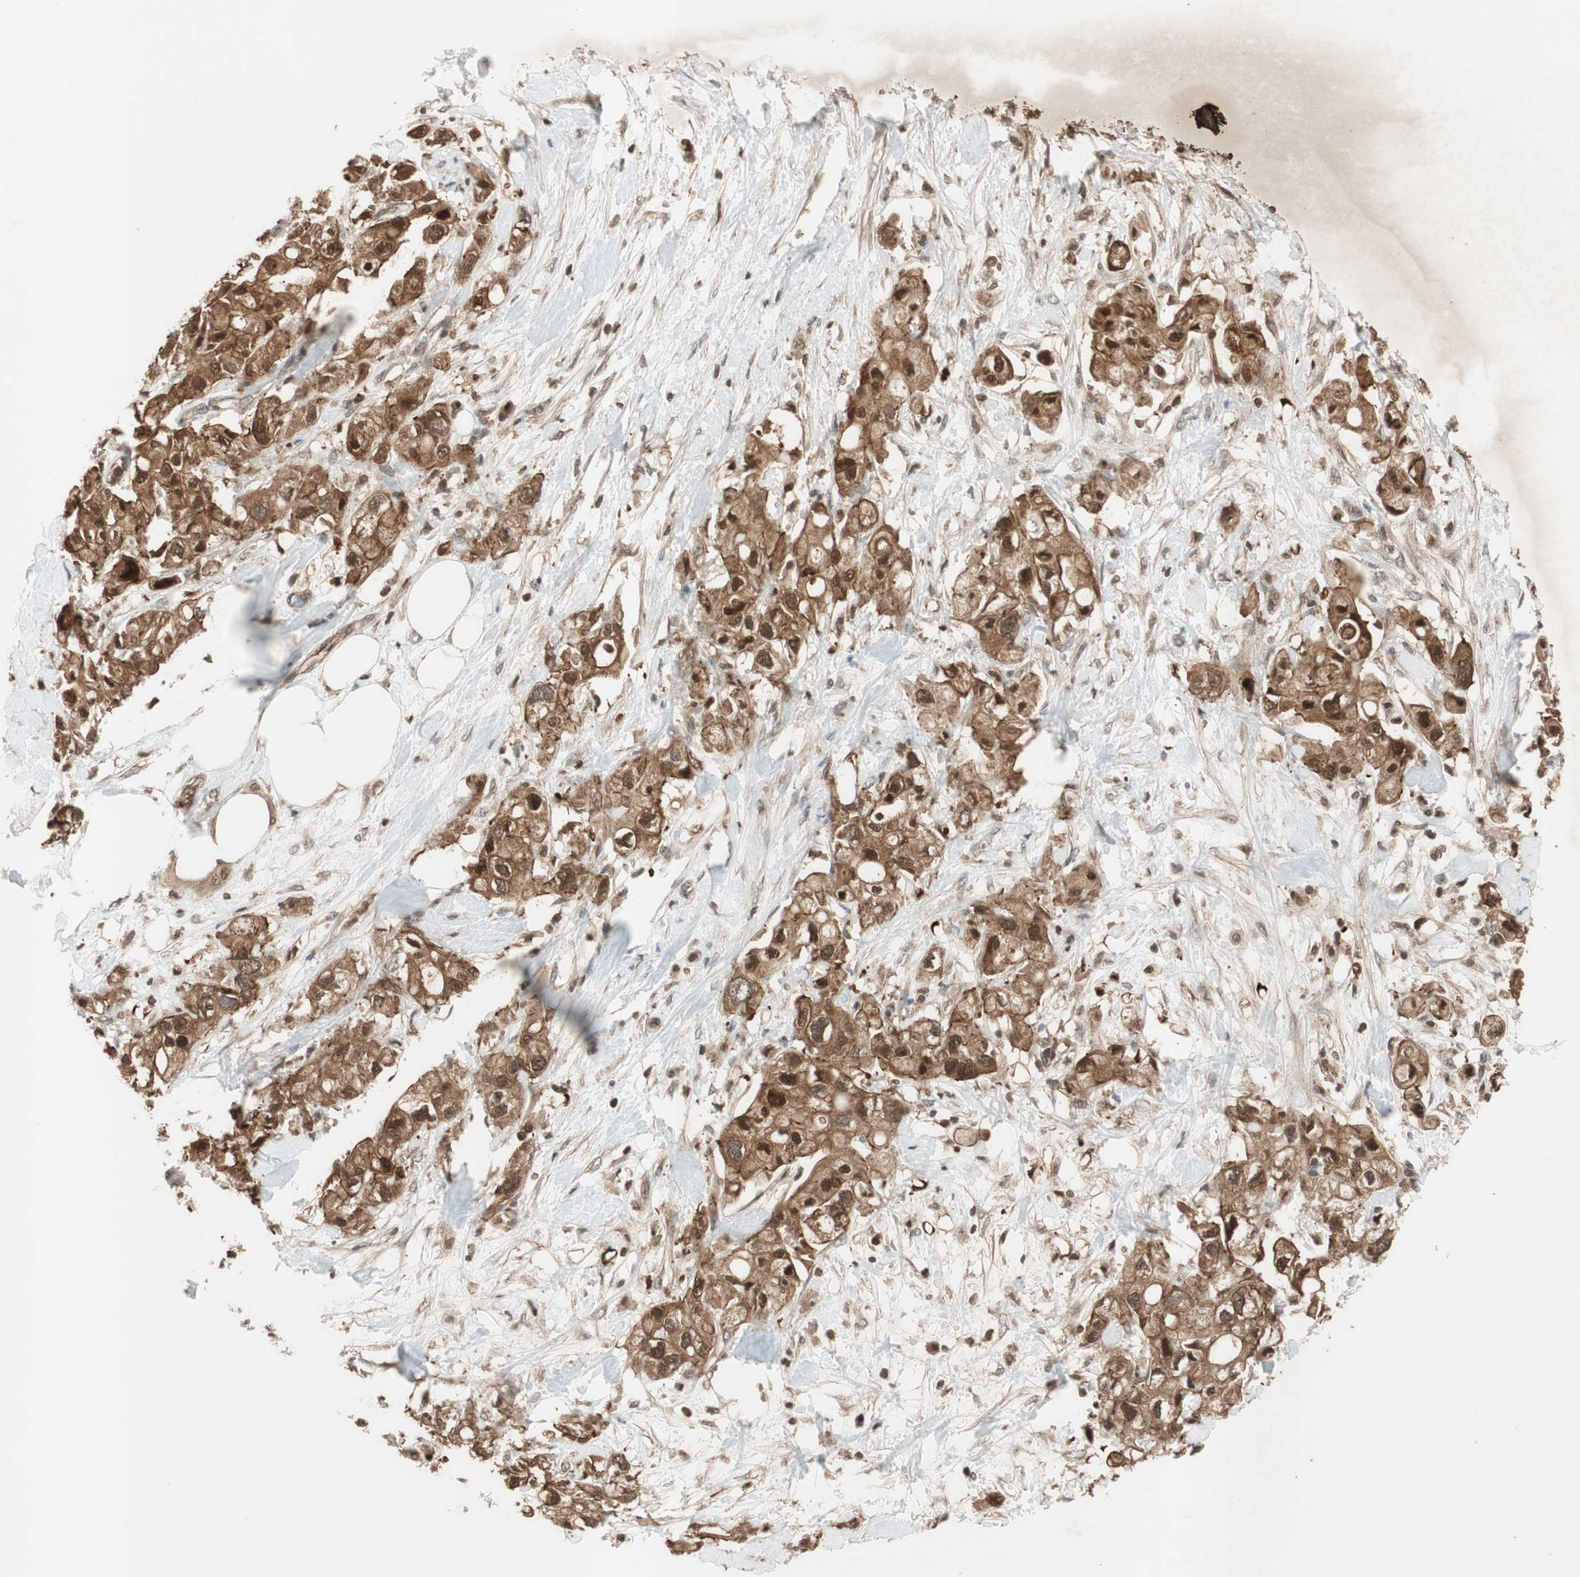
{"staining": {"intensity": "strong", "quantity": ">75%", "location": "cytoplasmic/membranous,nuclear"}, "tissue": "pancreatic cancer", "cell_type": "Tumor cells", "image_type": "cancer", "snomed": [{"axis": "morphology", "description": "Adenocarcinoma, NOS"}, {"axis": "topography", "description": "Pancreas"}], "caption": "Brown immunohistochemical staining in adenocarcinoma (pancreatic) shows strong cytoplasmic/membranous and nuclear staining in approximately >75% of tumor cells. The staining is performed using DAB (3,3'-diaminobenzidine) brown chromogen to label protein expression. The nuclei are counter-stained blue using hematoxylin.", "gene": "EPHA8", "patient": {"sex": "female", "age": 56}}